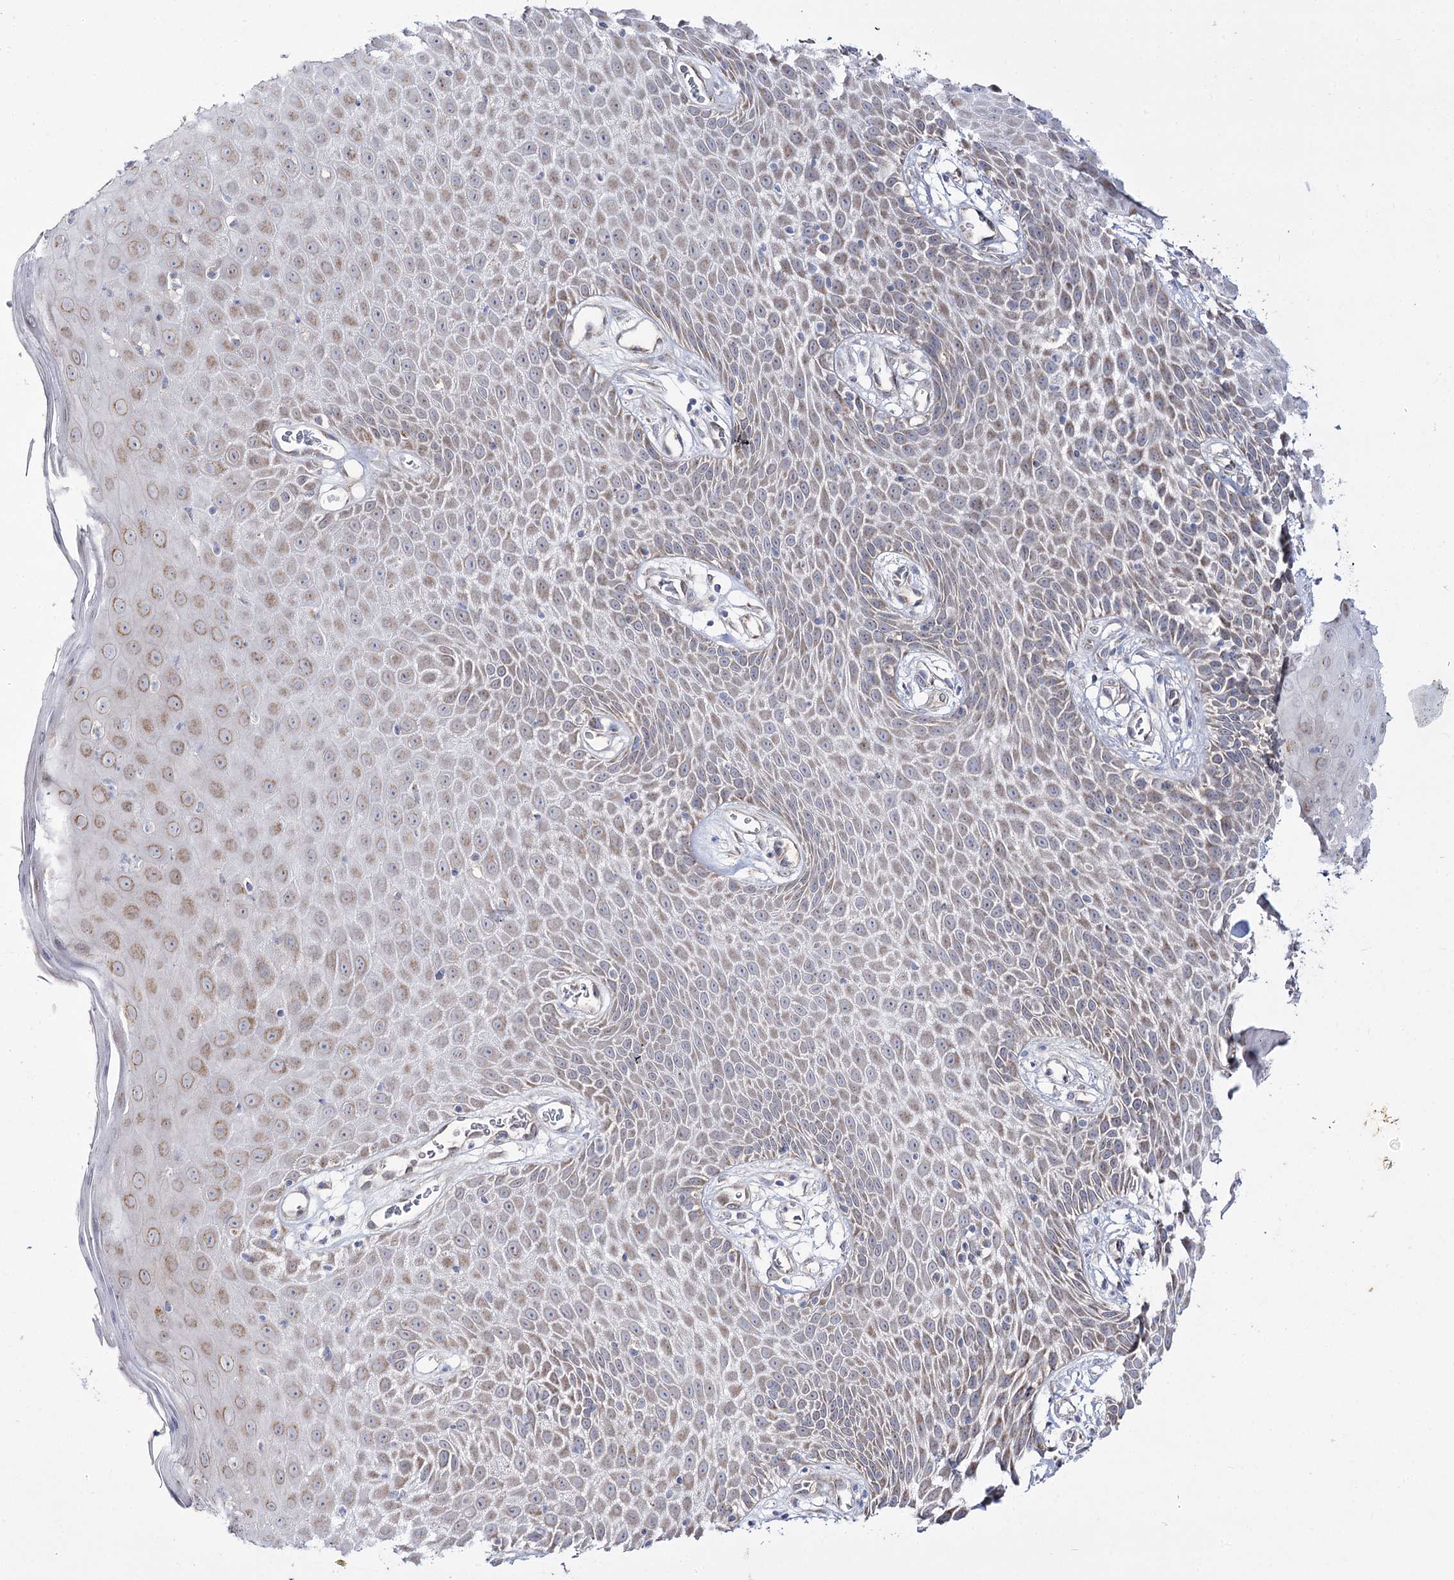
{"staining": {"intensity": "weak", "quantity": "25%-75%", "location": "cytoplasmic/membranous"}, "tissue": "skin", "cell_type": "Epidermal cells", "image_type": "normal", "snomed": [{"axis": "morphology", "description": "Normal tissue, NOS"}, {"axis": "topography", "description": "Vulva"}], "caption": "Epidermal cells demonstrate weak cytoplasmic/membranous positivity in approximately 25%-75% of cells in benign skin.", "gene": "C11orf80", "patient": {"sex": "female", "age": 68}}